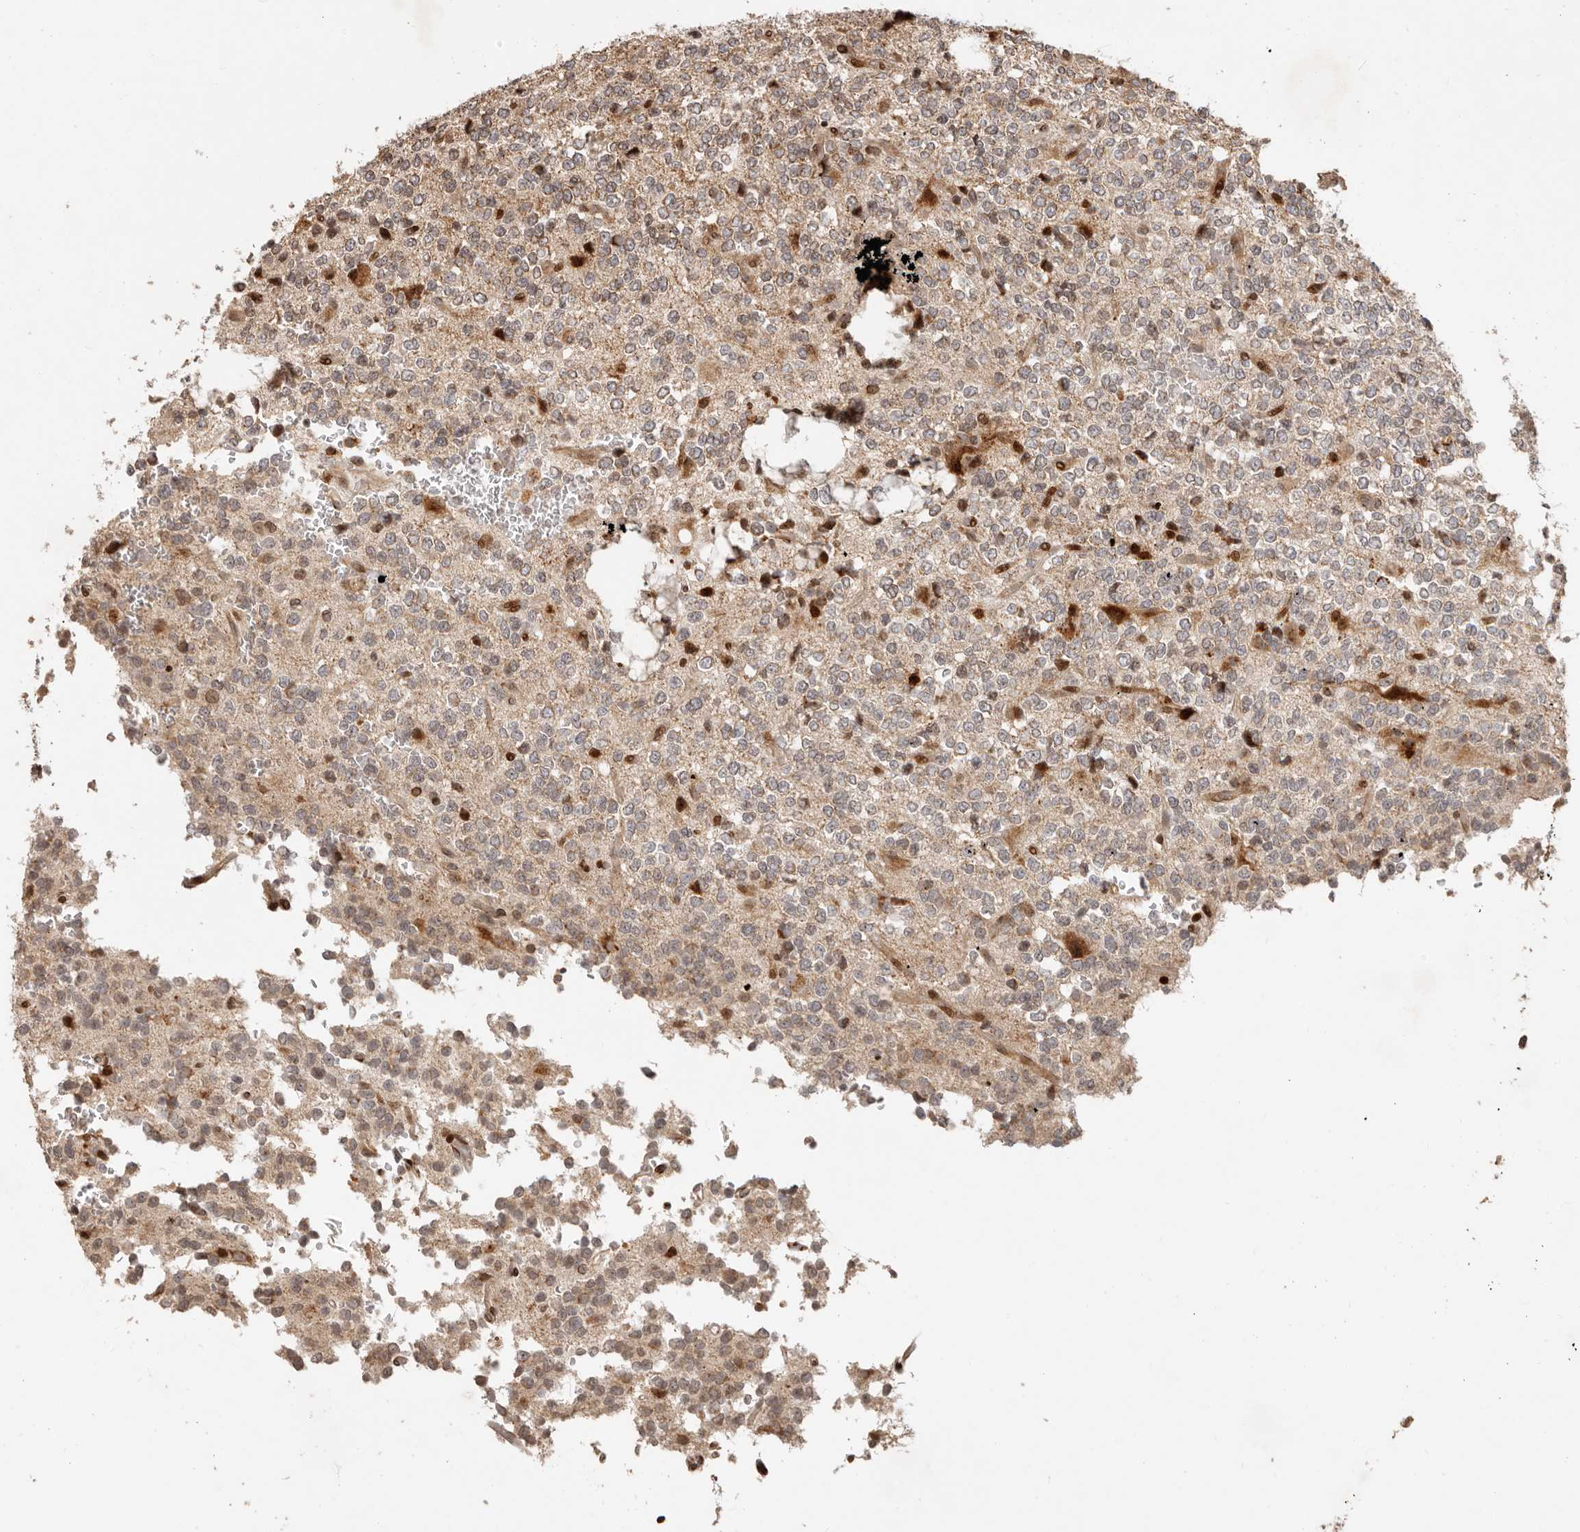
{"staining": {"intensity": "negative", "quantity": "none", "location": "none"}, "tissue": "glioma", "cell_type": "Tumor cells", "image_type": "cancer", "snomed": [{"axis": "morphology", "description": "Glioma, malignant, High grade"}, {"axis": "topography", "description": "Brain"}], "caption": "The image reveals no staining of tumor cells in glioma. Brightfield microscopy of immunohistochemistry (IHC) stained with DAB (3,3'-diaminobenzidine) (brown) and hematoxylin (blue), captured at high magnification.", "gene": "TRIM4", "patient": {"sex": "female", "age": 62}}